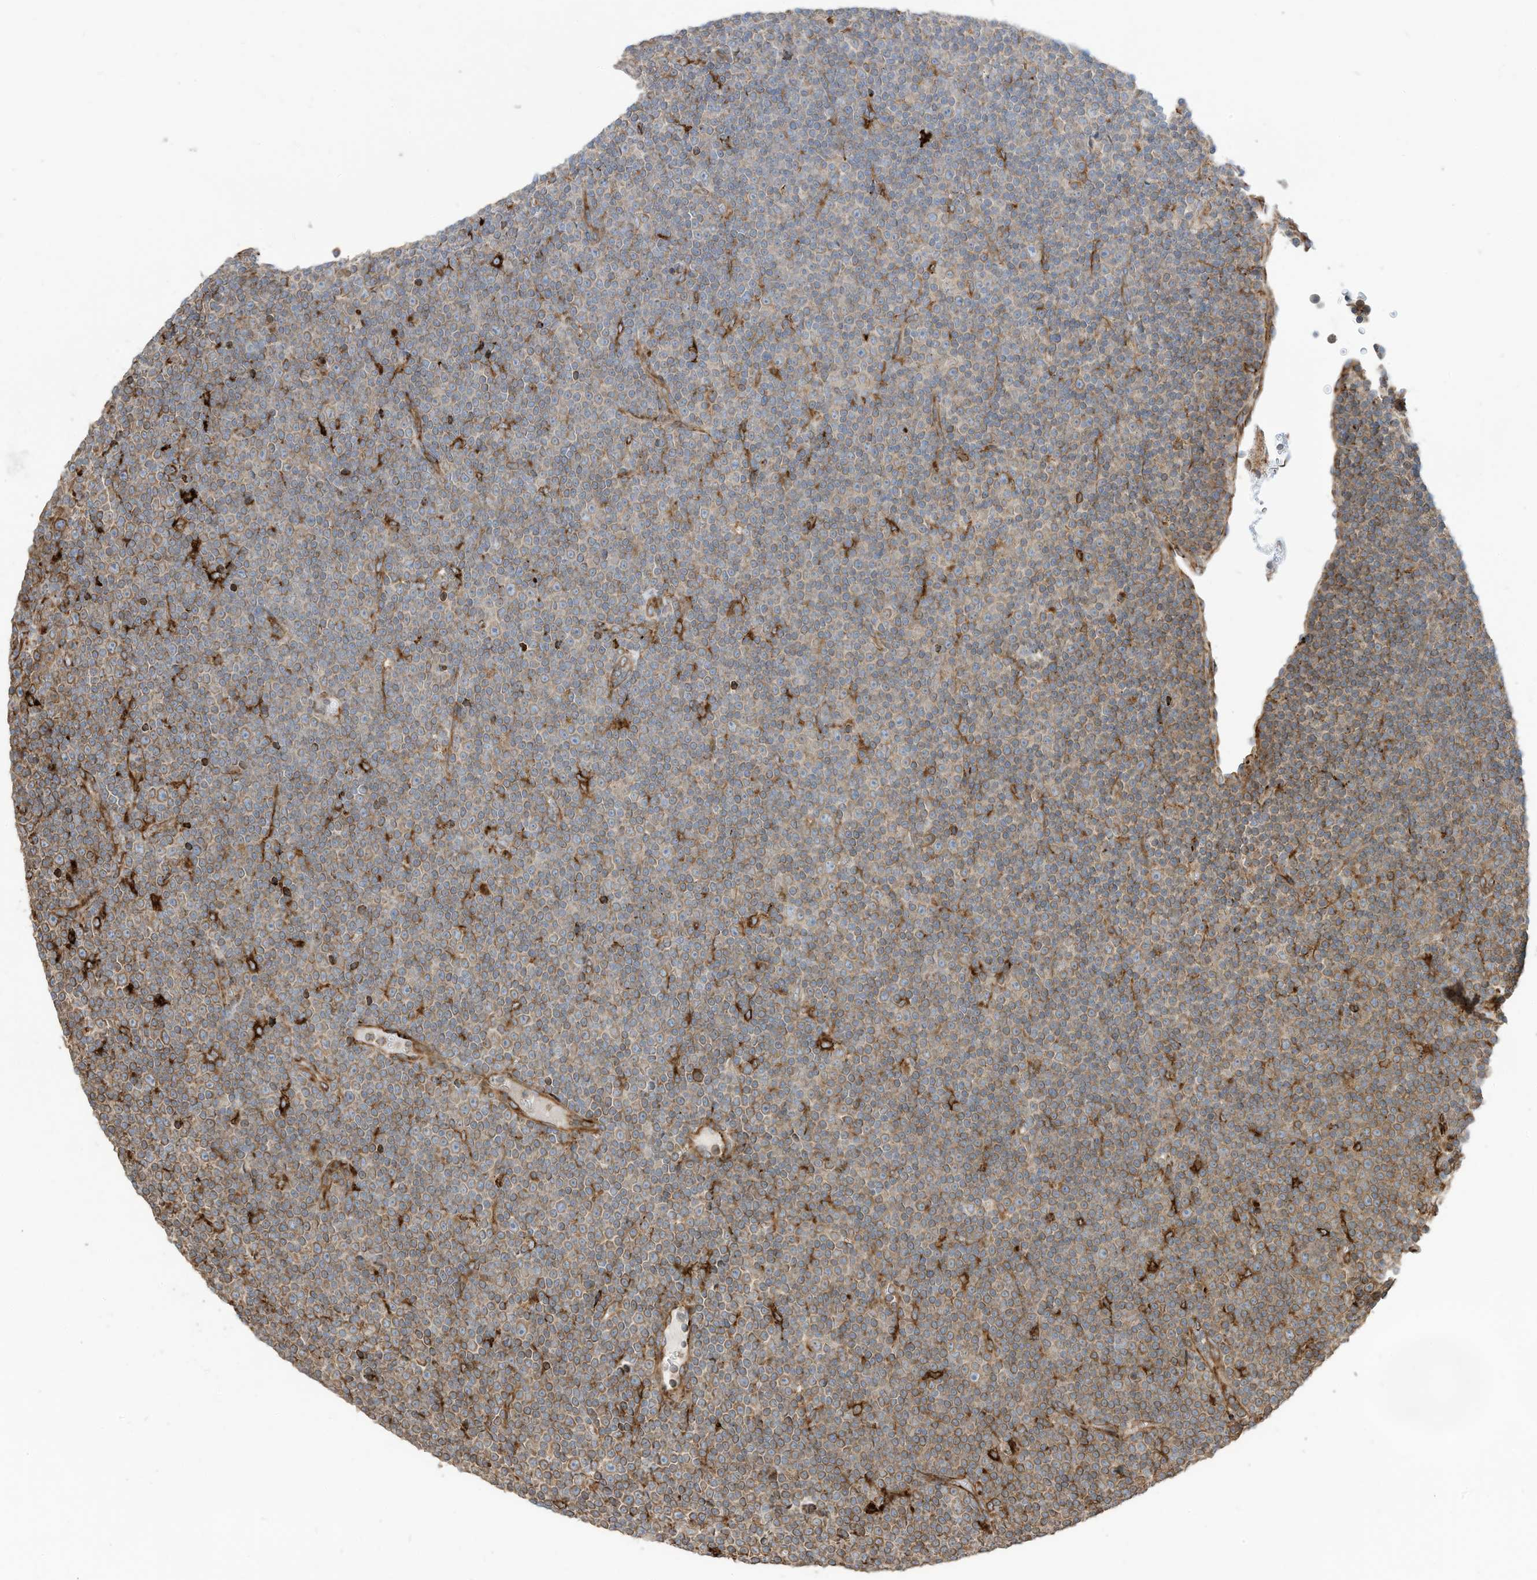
{"staining": {"intensity": "moderate", "quantity": "25%-75%", "location": "cytoplasmic/membranous"}, "tissue": "lymphoma", "cell_type": "Tumor cells", "image_type": "cancer", "snomed": [{"axis": "morphology", "description": "Malignant lymphoma, non-Hodgkin's type, Low grade"}, {"axis": "topography", "description": "Lymph node"}], "caption": "Tumor cells reveal medium levels of moderate cytoplasmic/membranous staining in about 25%-75% of cells in human low-grade malignant lymphoma, non-Hodgkin's type. (Stains: DAB (3,3'-diaminobenzidine) in brown, nuclei in blue, Microscopy: brightfield microscopy at high magnification).", "gene": "TRNAU1AP", "patient": {"sex": "female", "age": 67}}